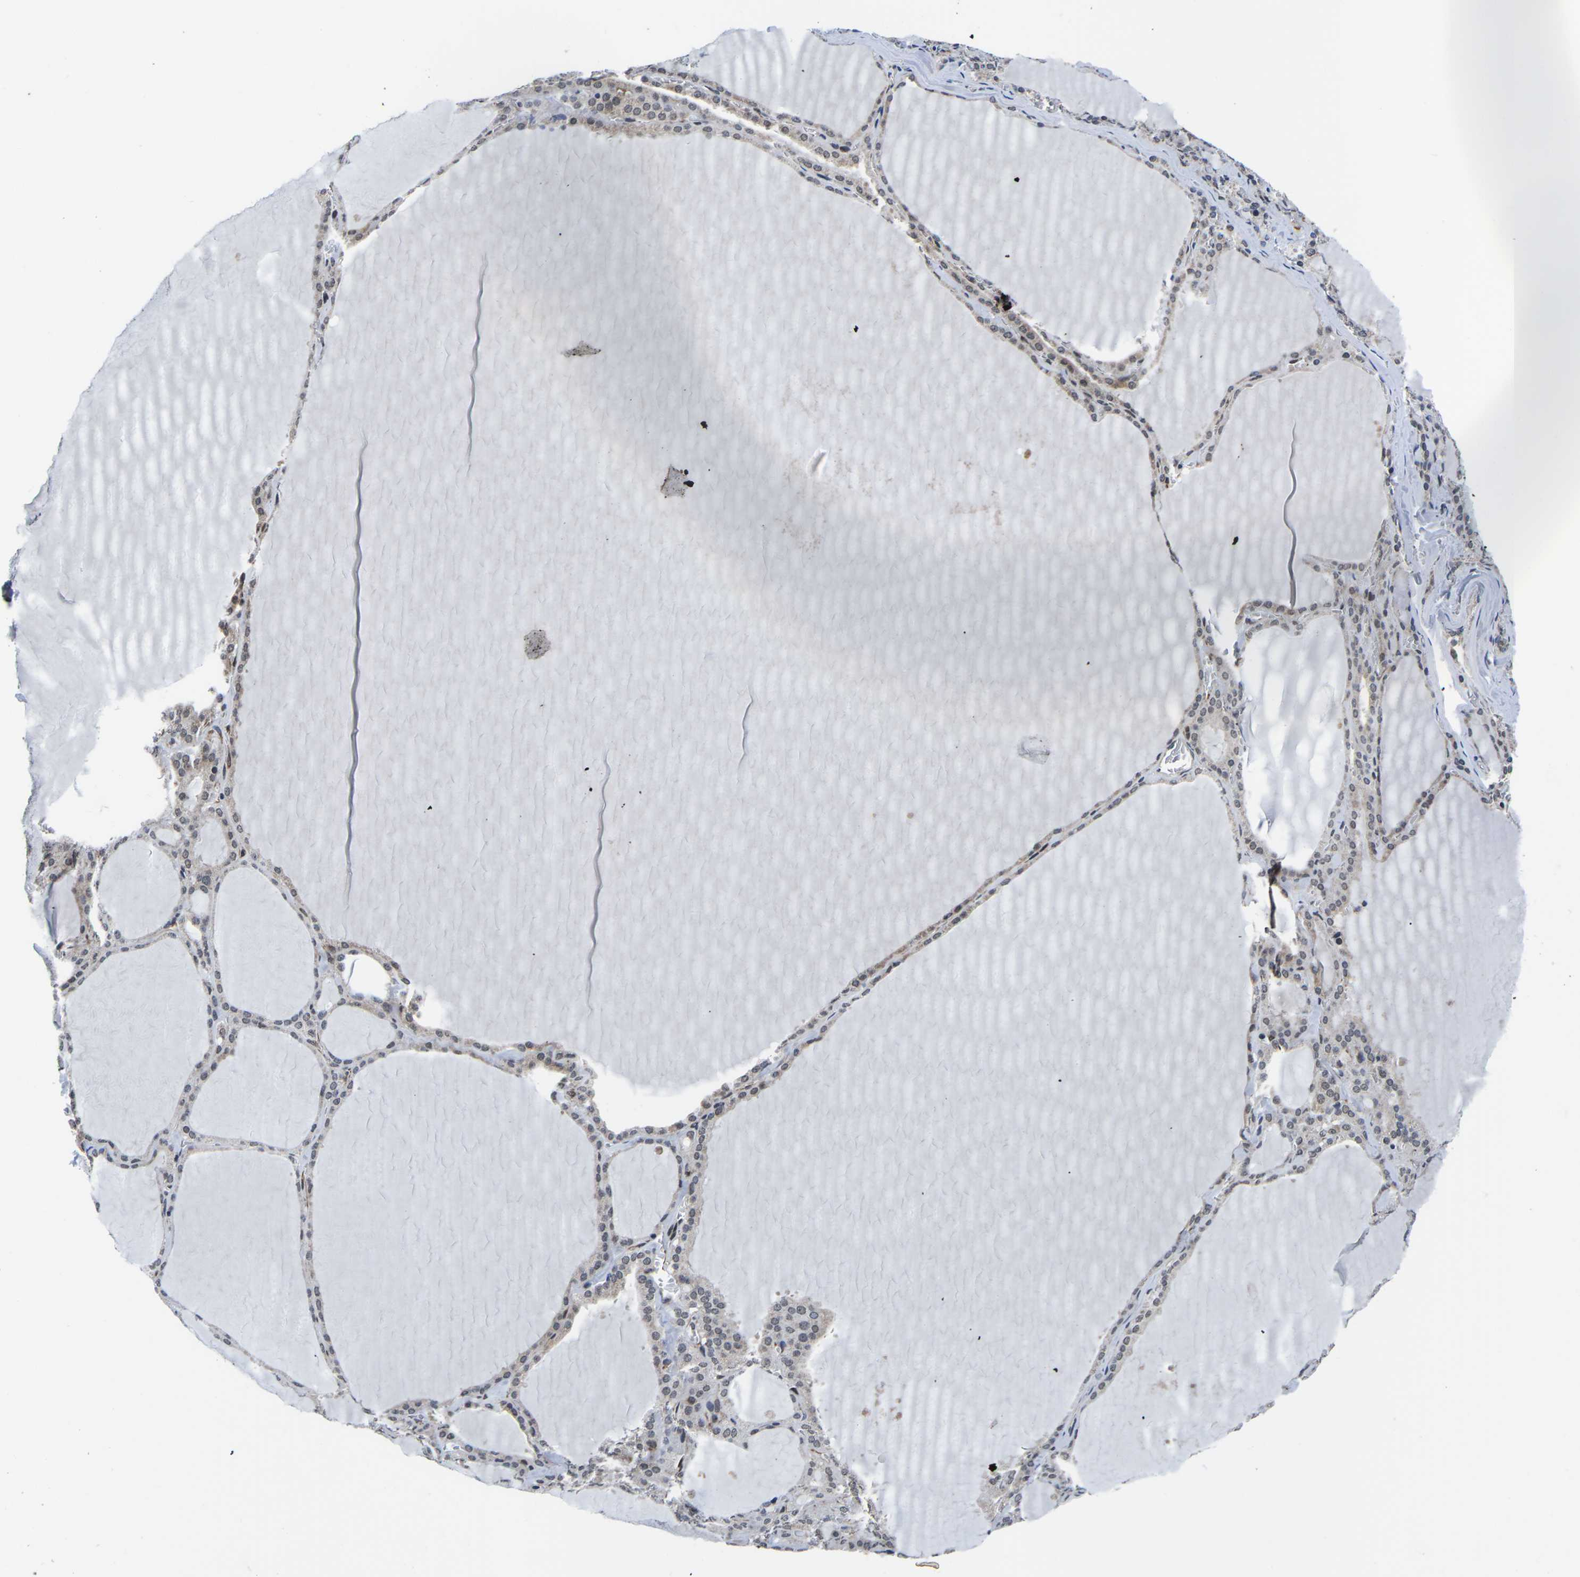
{"staining": {"intensity": "weak", "quantity": "25%-75%", "location": "cytoplasmic/membranous,nuclear"}, "tissue": "thyroid gland", "cell_type": "Glandular cells", "image_type": "normal", "snomed": [{"axis": "morphology", "description": "Normal tissue, NOS"}, {"axis": "topography", "description": "Thyroid gland"}], "caption": "Thyroid gland stained for a protein (brown) reveals weak cytoplasmic/membranous,nuclear positive staining in about 25%-75% of glandular cells.", "gene": "CCNE1", "patient": {"sex": "male", "age": 56}}